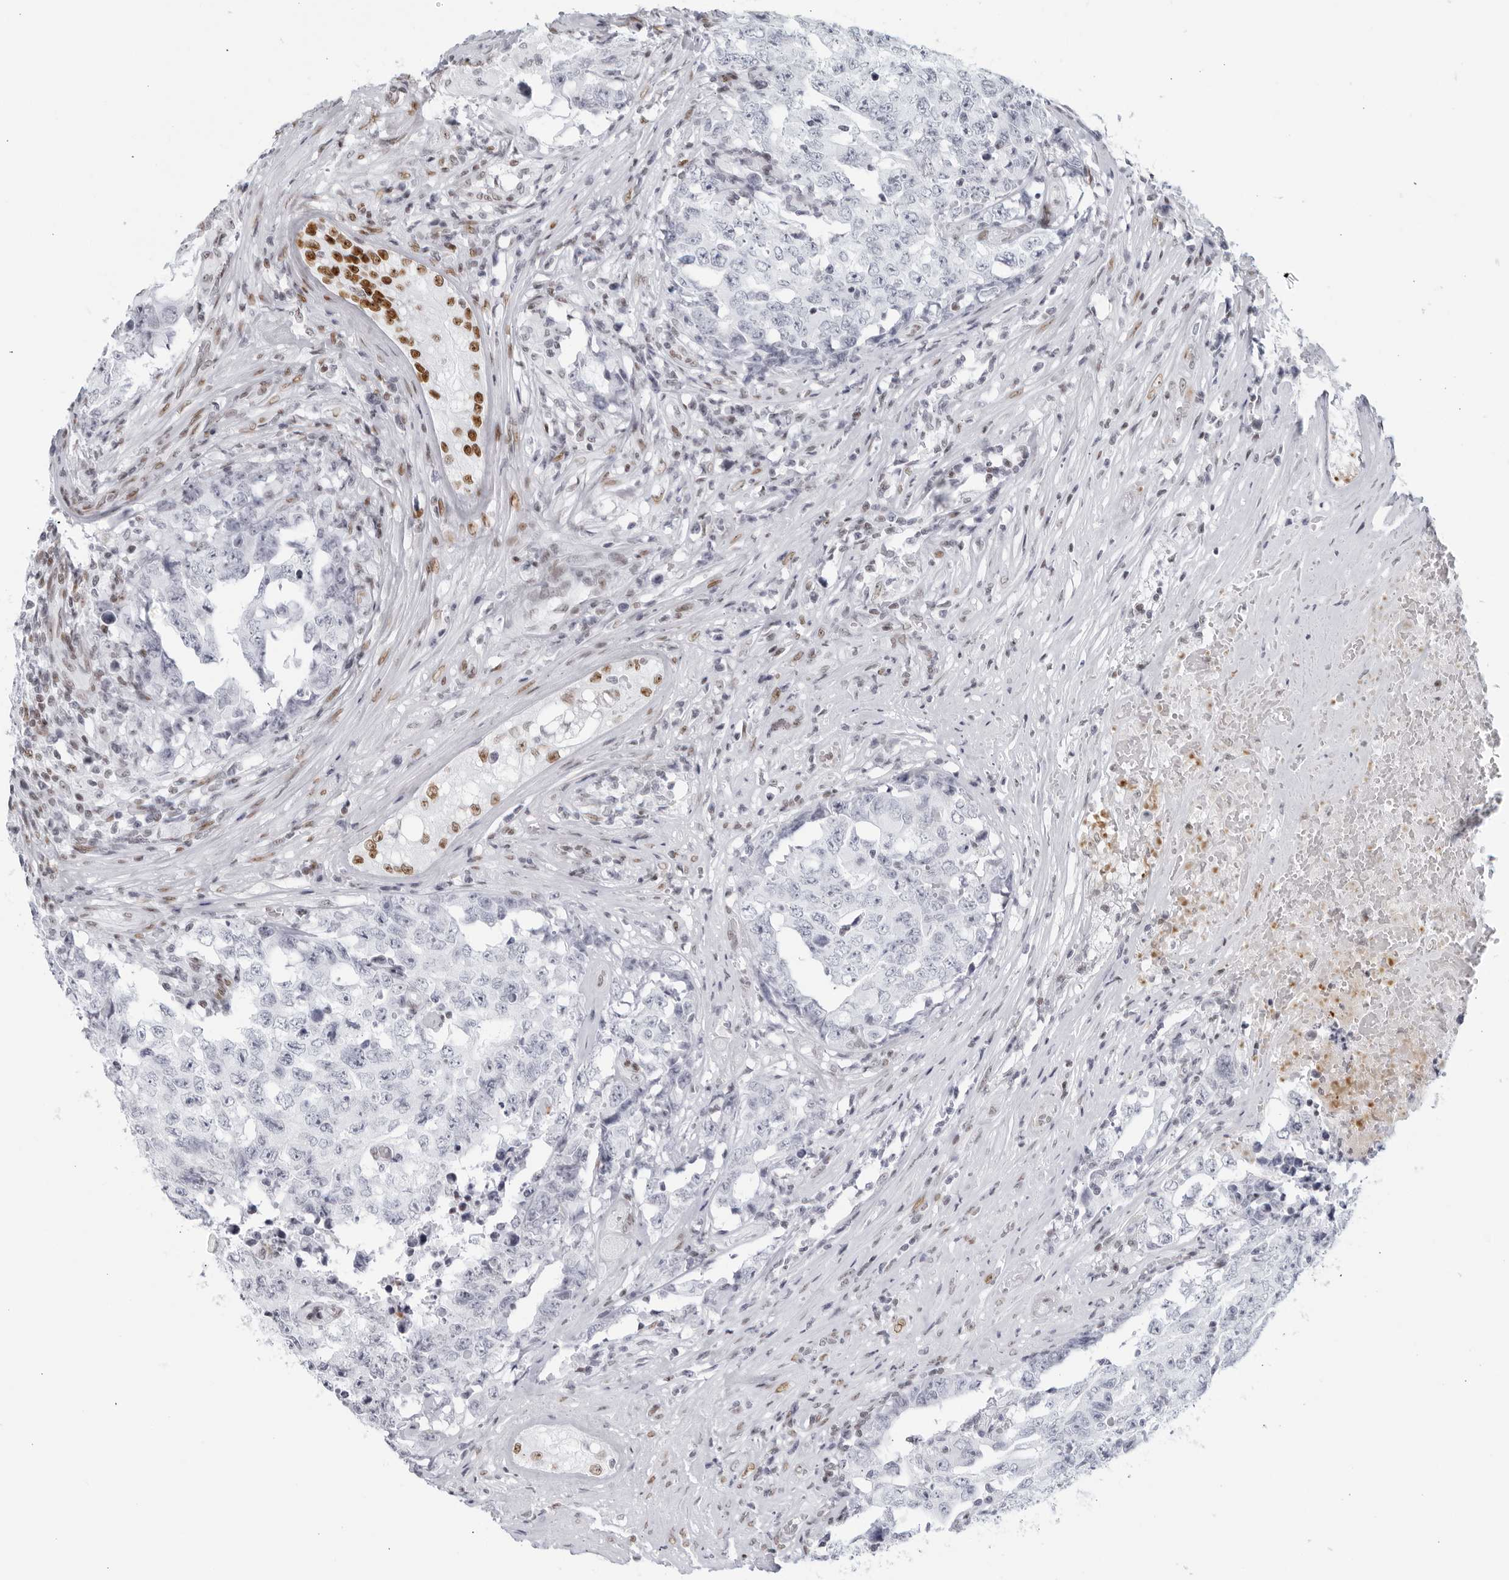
{"staining": {"intensity": "negative", "quantity": "none", "location": "none"}, "tissue": "testis cancer", "cell_type": "Tumor cells", "image_type": "cancer", "snomed": [{"axis": "morphology", "description": "Carcinoma, Embryonal, NOS"}, {"axis": "topography", "description": "Testis"}], "caption": "Immunohistochemistry micrograph of embryonal carcinoma (testis) stained for a protein (brown), which exhibits no staining in tumor cells.", "gene": "HP1BP3", "patient": {"sex": "male", "age": 26}}